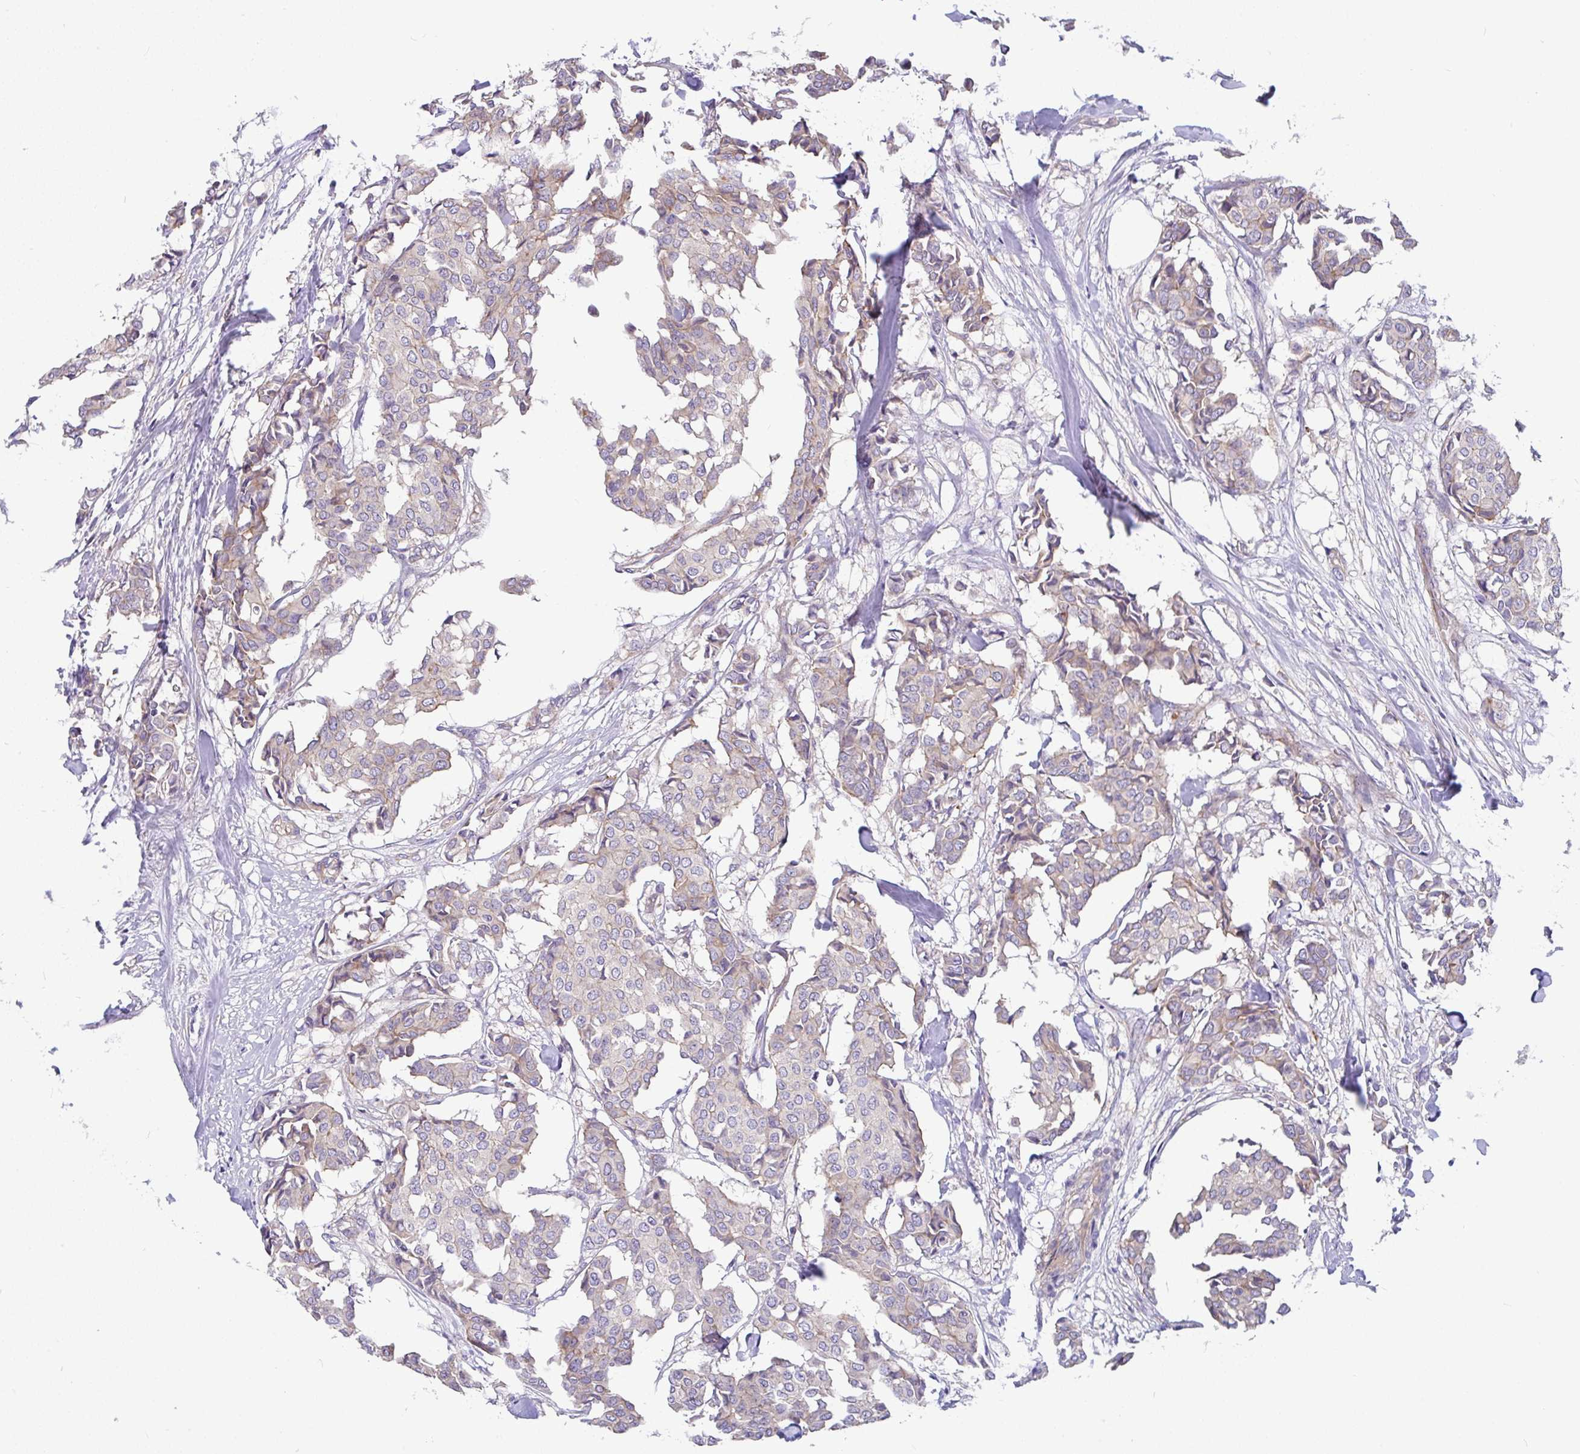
{"staining": {"intensity": "weak", "quantity": "<25%", "location": "cytoplasmic/membranous"}, "tissue": "breast cancer", "cell_type": "Tumor cells", "image_type": "cancer", "snomed": [{"axis": "morphology", "description": "Duct carcinoma"}, {"axis": "topography", "description": "Breast"}], "caption": "Tumor cells show no significant staining in breast cancer (intraductal carcinoma).", "gene": "LRRC26", "patient": {"sex": "female", "age": 75}}